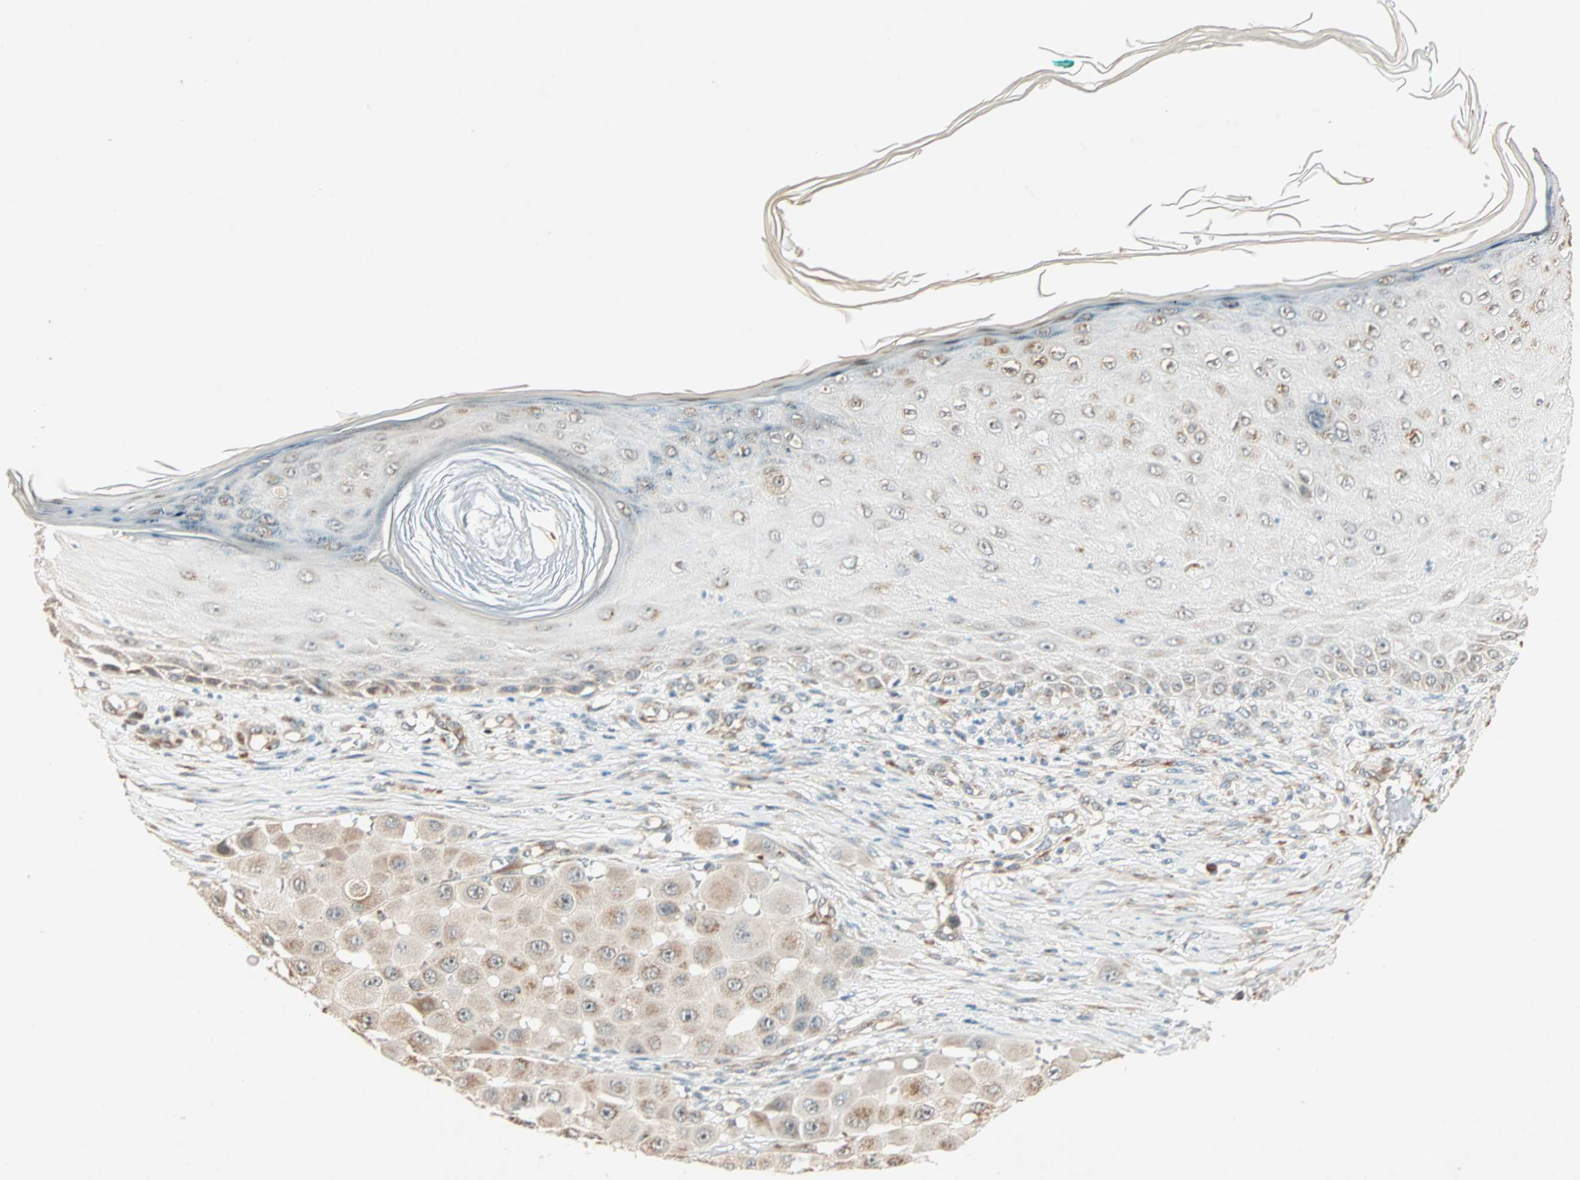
{"staining": {"intensity": "moderate", "quantity": "25%-75%", "location": "cytoplasmic/membranous"}, "tissue": "melanoma", "cell_type": "Tumor cells", "image_type": "cancer", "snomed": [{"axis": "morphology", "description": "Malignant melanoma, NOS"}, {"axis": "topography", "description": "Skin"}], "caption": "This image displays immunohistochemistry staining of human malignant melanoma, with medium moderate cytoplasmic/membranous staining in about 25%-75% of tumor cells.", "gene": "PRDM2", "patient": {"sex": "female", "age": 81}}